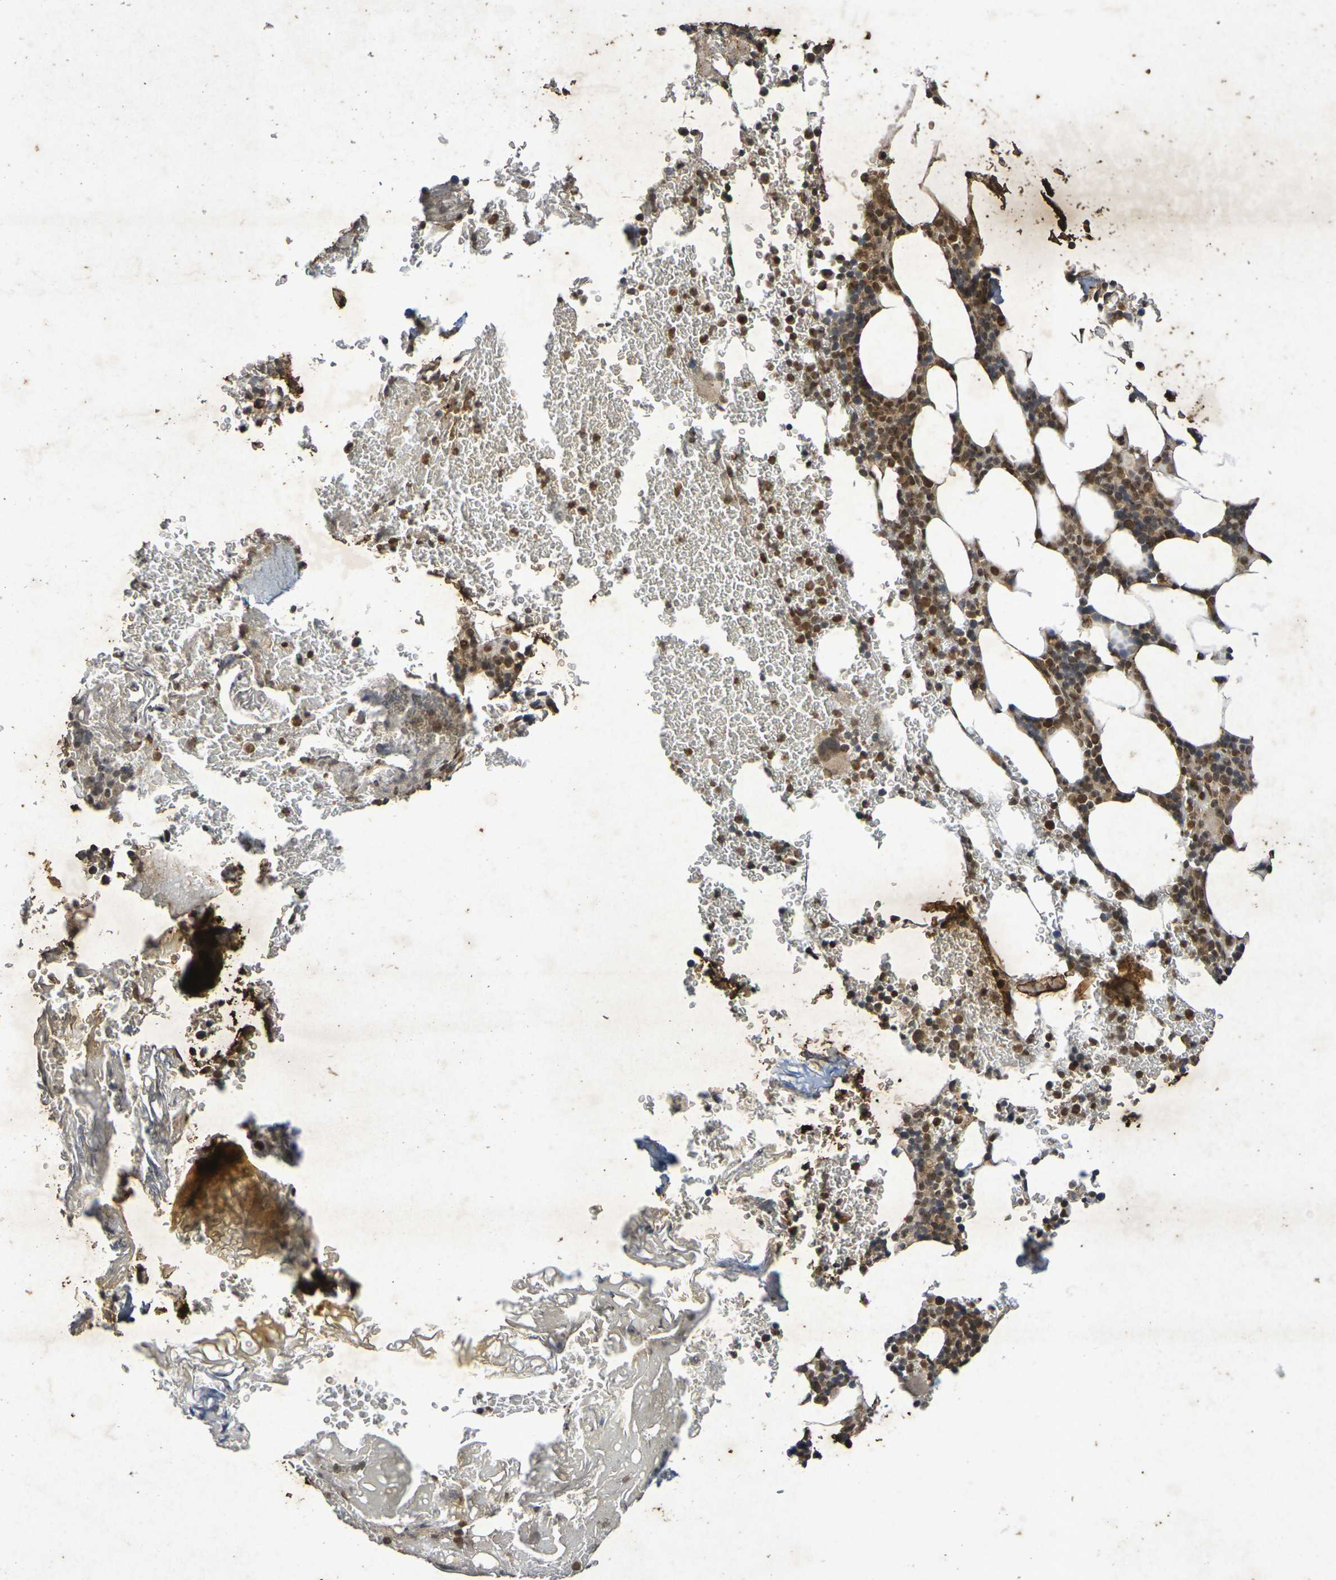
{"staining": {"intensity": "moderate", "quantity": ">75%", "location": "cytoplasmic/membranous,nuclear"}, "tissue": "bone marrow", "cell_type": "Hematopoietic cells", "image_type": "normal", "snomed": [{"axis": "morphology", "description": "Normal tissue, NOS"}, {"axis": "topography", "description": "Bone marrow"}], "caption": "Immunohistochemistry (IHC) staining of unremarkable bone marrow, which demonstrates medium levels of moderate cytoplasmic/membranous,nuclear positivity in approximately >75% of hematopoietic cells indicating moderate cytoplasmic/membranous,nuclear protein staining. The staining was performed using DAB (3,3'-diaminobenzidine) (brown) for protein detection and nuclei were counterstained in hematoxylin (blue).", "gene": "GUCY1A2", "patient": {"sex": "female", "age": 73}}